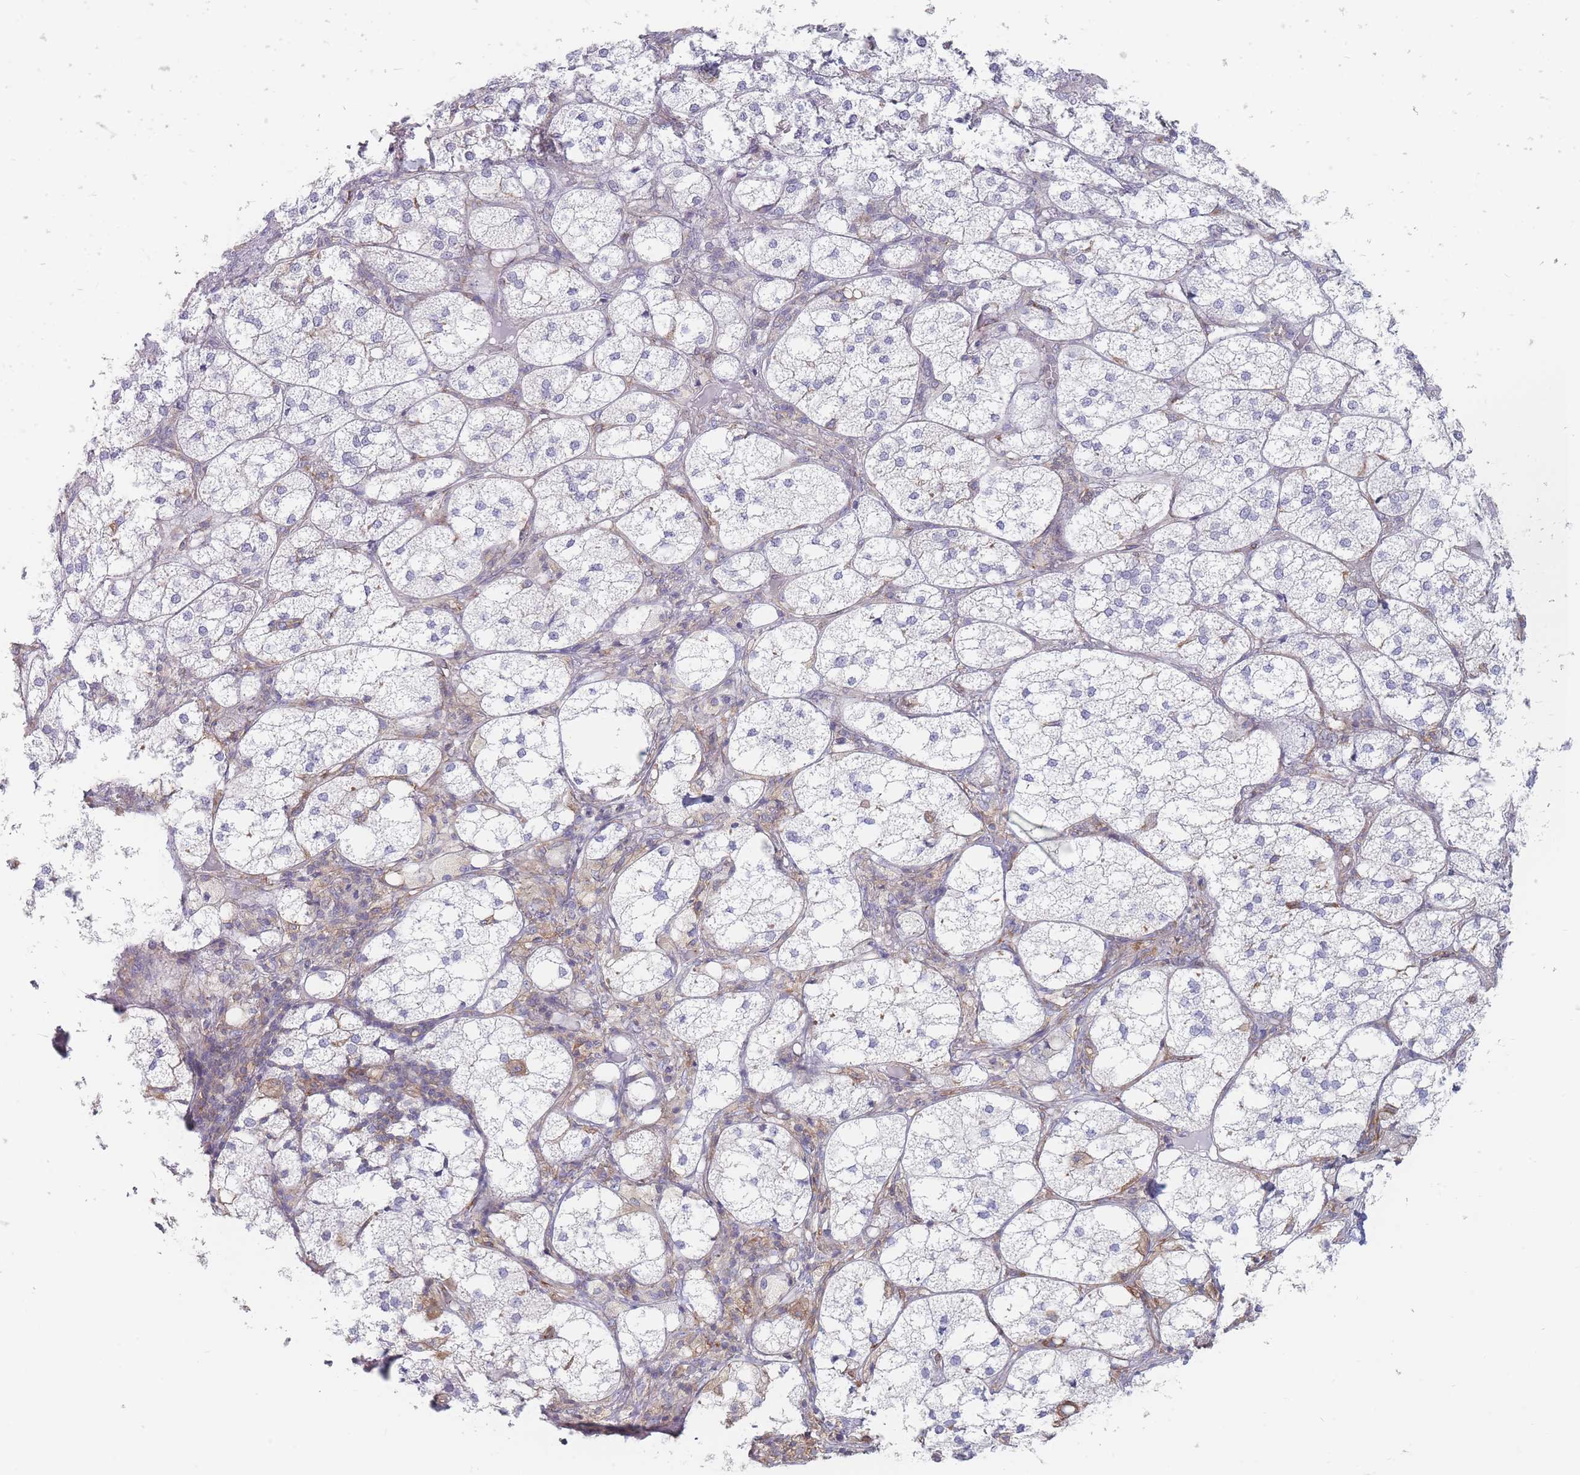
{"staining": {"intensity": "negative", "quantity": "none", "location": "none"}, "tissue": "adrenal gland", "cell_type": "Glandular cells", "image_type": "normal", "snomed": [{"axis": "morphology", "description": "Normal tissue, NOS"}, {"axis": "topography", "description": "Adrenal gland"}], "caption": "This is an immunohistochemistry (IHC) image of normal adrenal gland. There is no expression in glandular cells.", "gene": "MAP1S", "patient": {"sex": "female", "age": 61}}